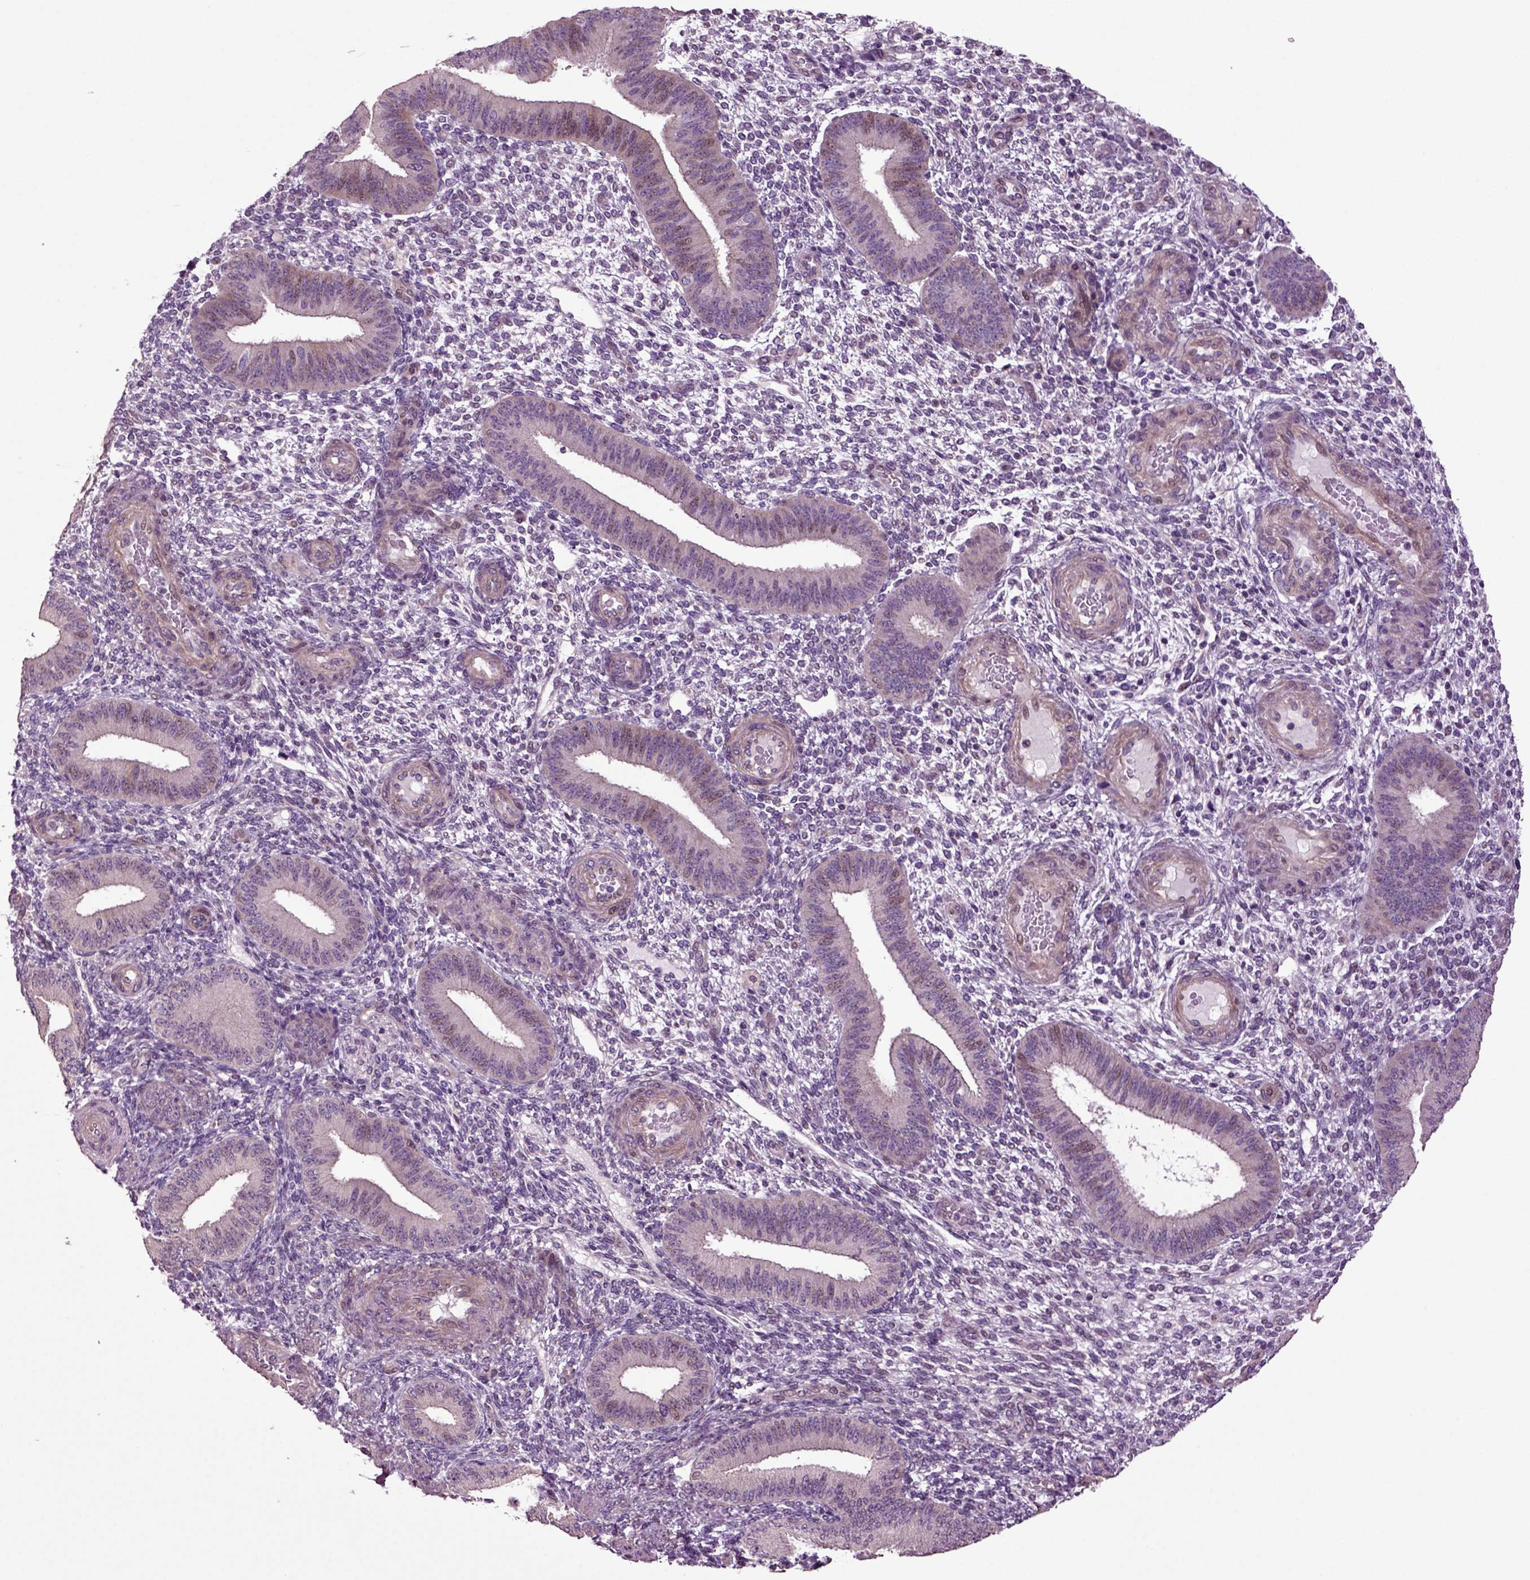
{"staining": {"intensity": "negative", "quantity": "none", "location": "none"}, "tissue": "endometrium", "cell_type": "Cells in endometrial stroma", "image_type": "normal", "snomed": [{"axis": "morphology", "description": "Normal tissue, NOS"}, {"axis": "topography", "description": "Endometrium"}], "caption": "Human endometrium stained for a protein using immunohistochemistry demonstrates no staining in cells in endometrial stroma.", "gene": "HAGHL", "patient": {"sex": "female", "age": 39}}